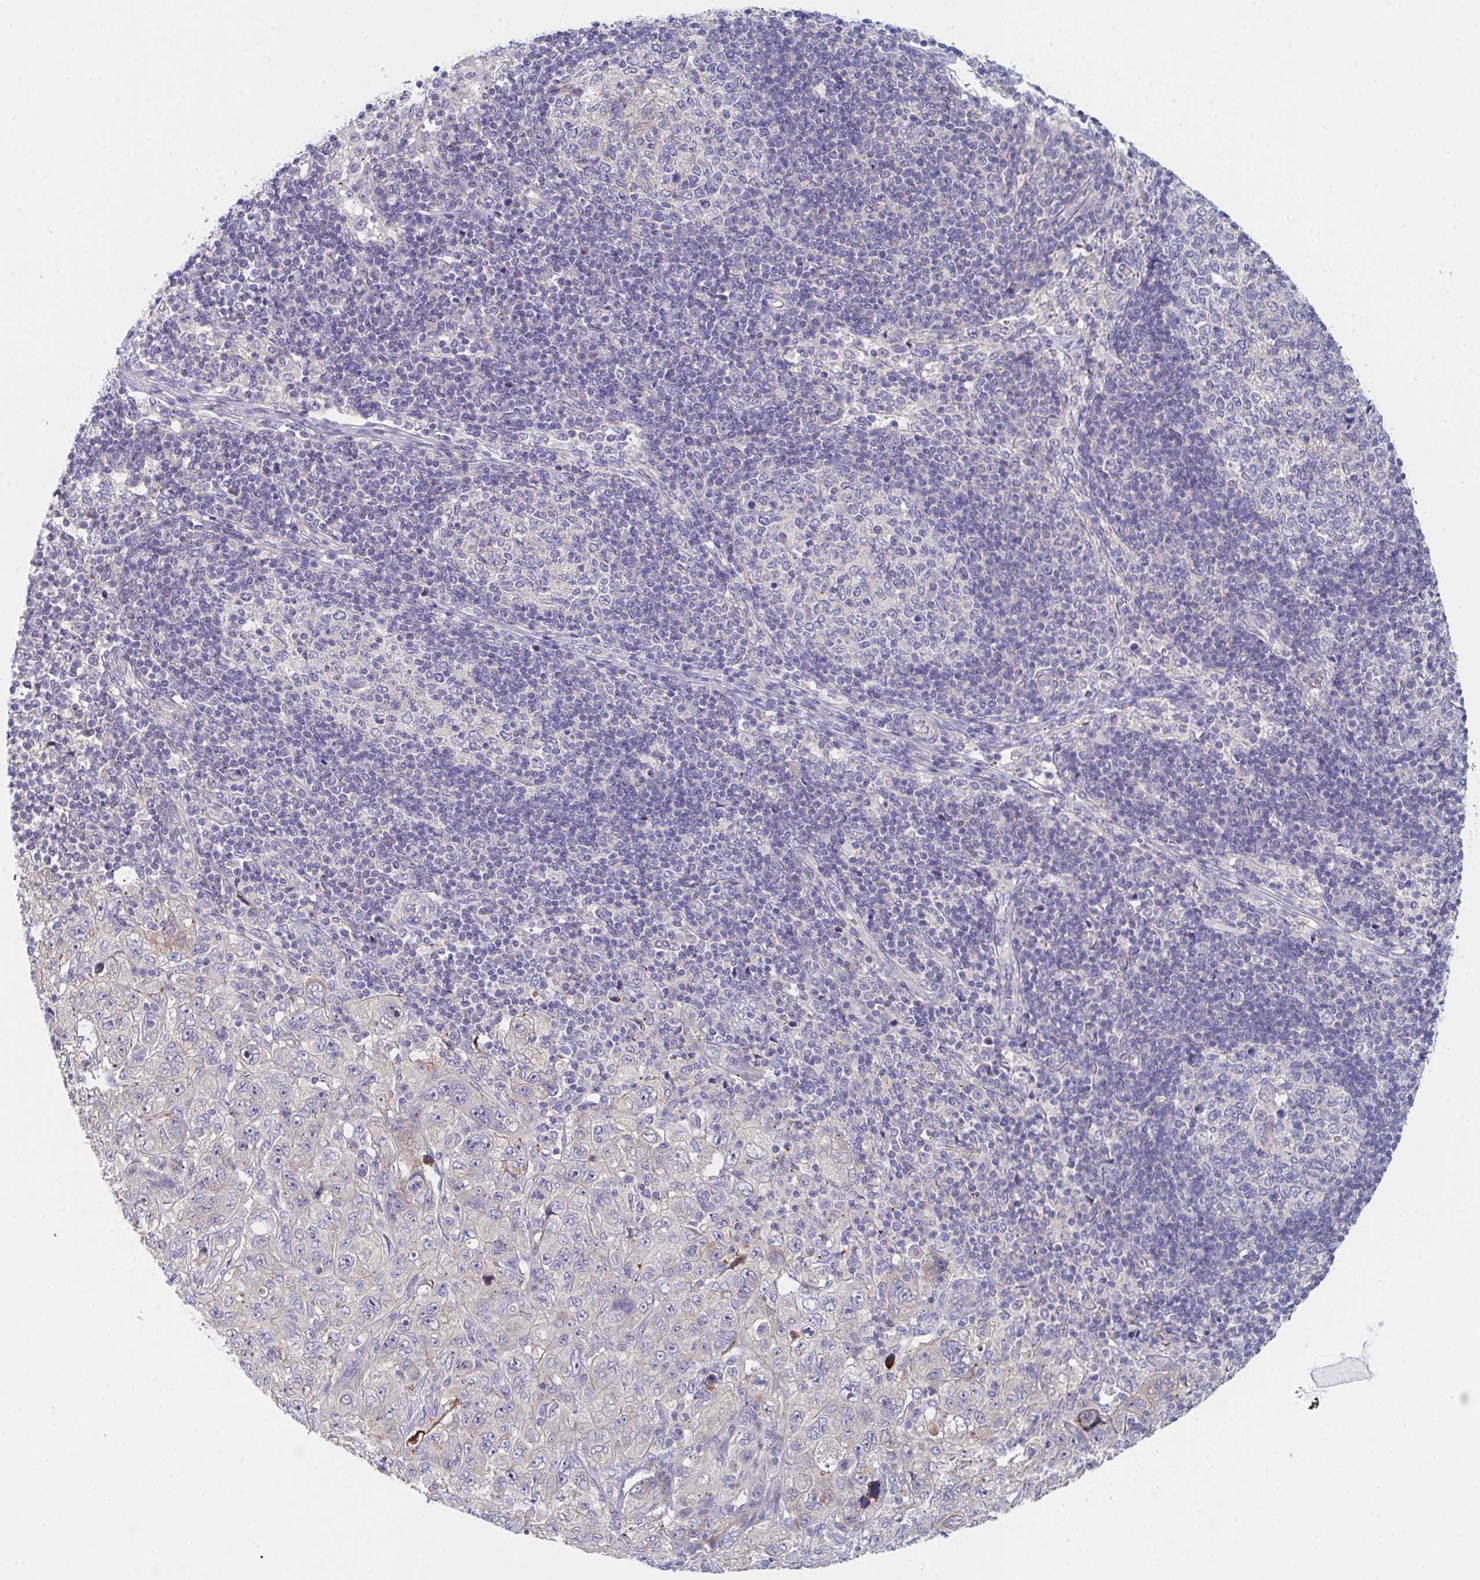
{"staining": {"intensity": "negative", "quantity": "none", "location": "none"}, "tissue": "pancreatic cancer", "cell_type": "Tumor cells", "image_type": "cancer", "snomed": [{"axis": "morphology", "description": "Adenocarcinoma, NOS"}, {"axis": "topography", "description": "Pancreas"}], "caption": "An image of pancreatic cancer stained for a protein displays no brown staining in tumor cells.", "gene": "P2RX3", "patient": {"sex": "male", "age": 68}}